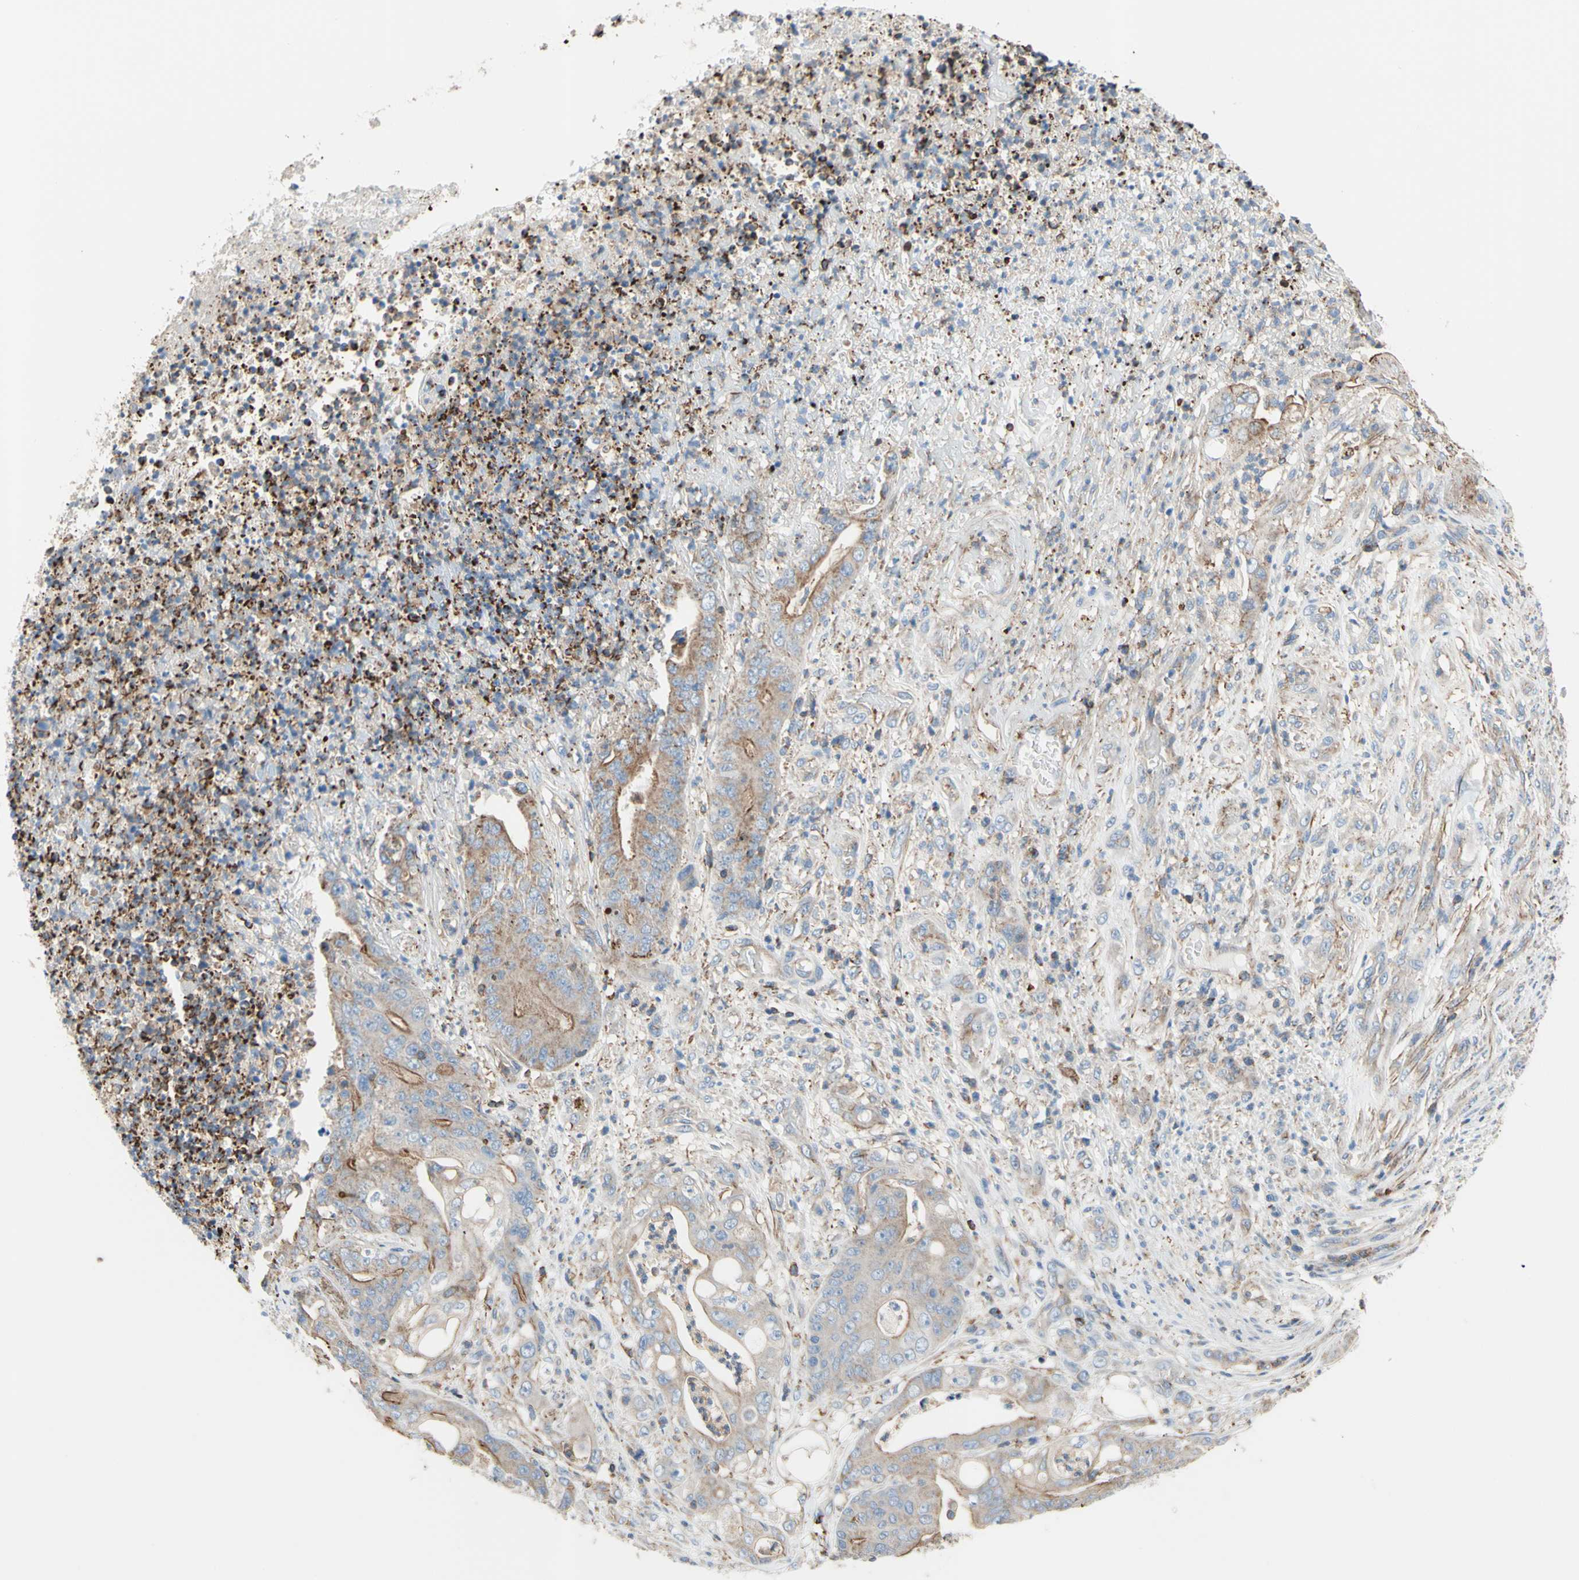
{"staining": {"intensity": "weak", "quantity": ">75%", "location": "cytoplasmic/membranous"}, "tissue": "stomach cancer", "cell_type": "Tumor cells", "image_type": "cancer", "snomed": [{"axis": "morphology", "description": "Adenocarcinoma, NOS"}, {"axis": "topography", "description": "Stomach"}], "caption": "A brown stain highlights weak cytoplasmic/membranous expression of a protein in stomach cancer (adenocarcinoma) tumor cells. (Stains: DAB (3,3'-diaminobenzidine) in brown, nuclei in blue, Microscopy: brightfield microscopy at high magnification).", "gene": "SEMA4C", "patient": {"sex": "female", "age": 73}}